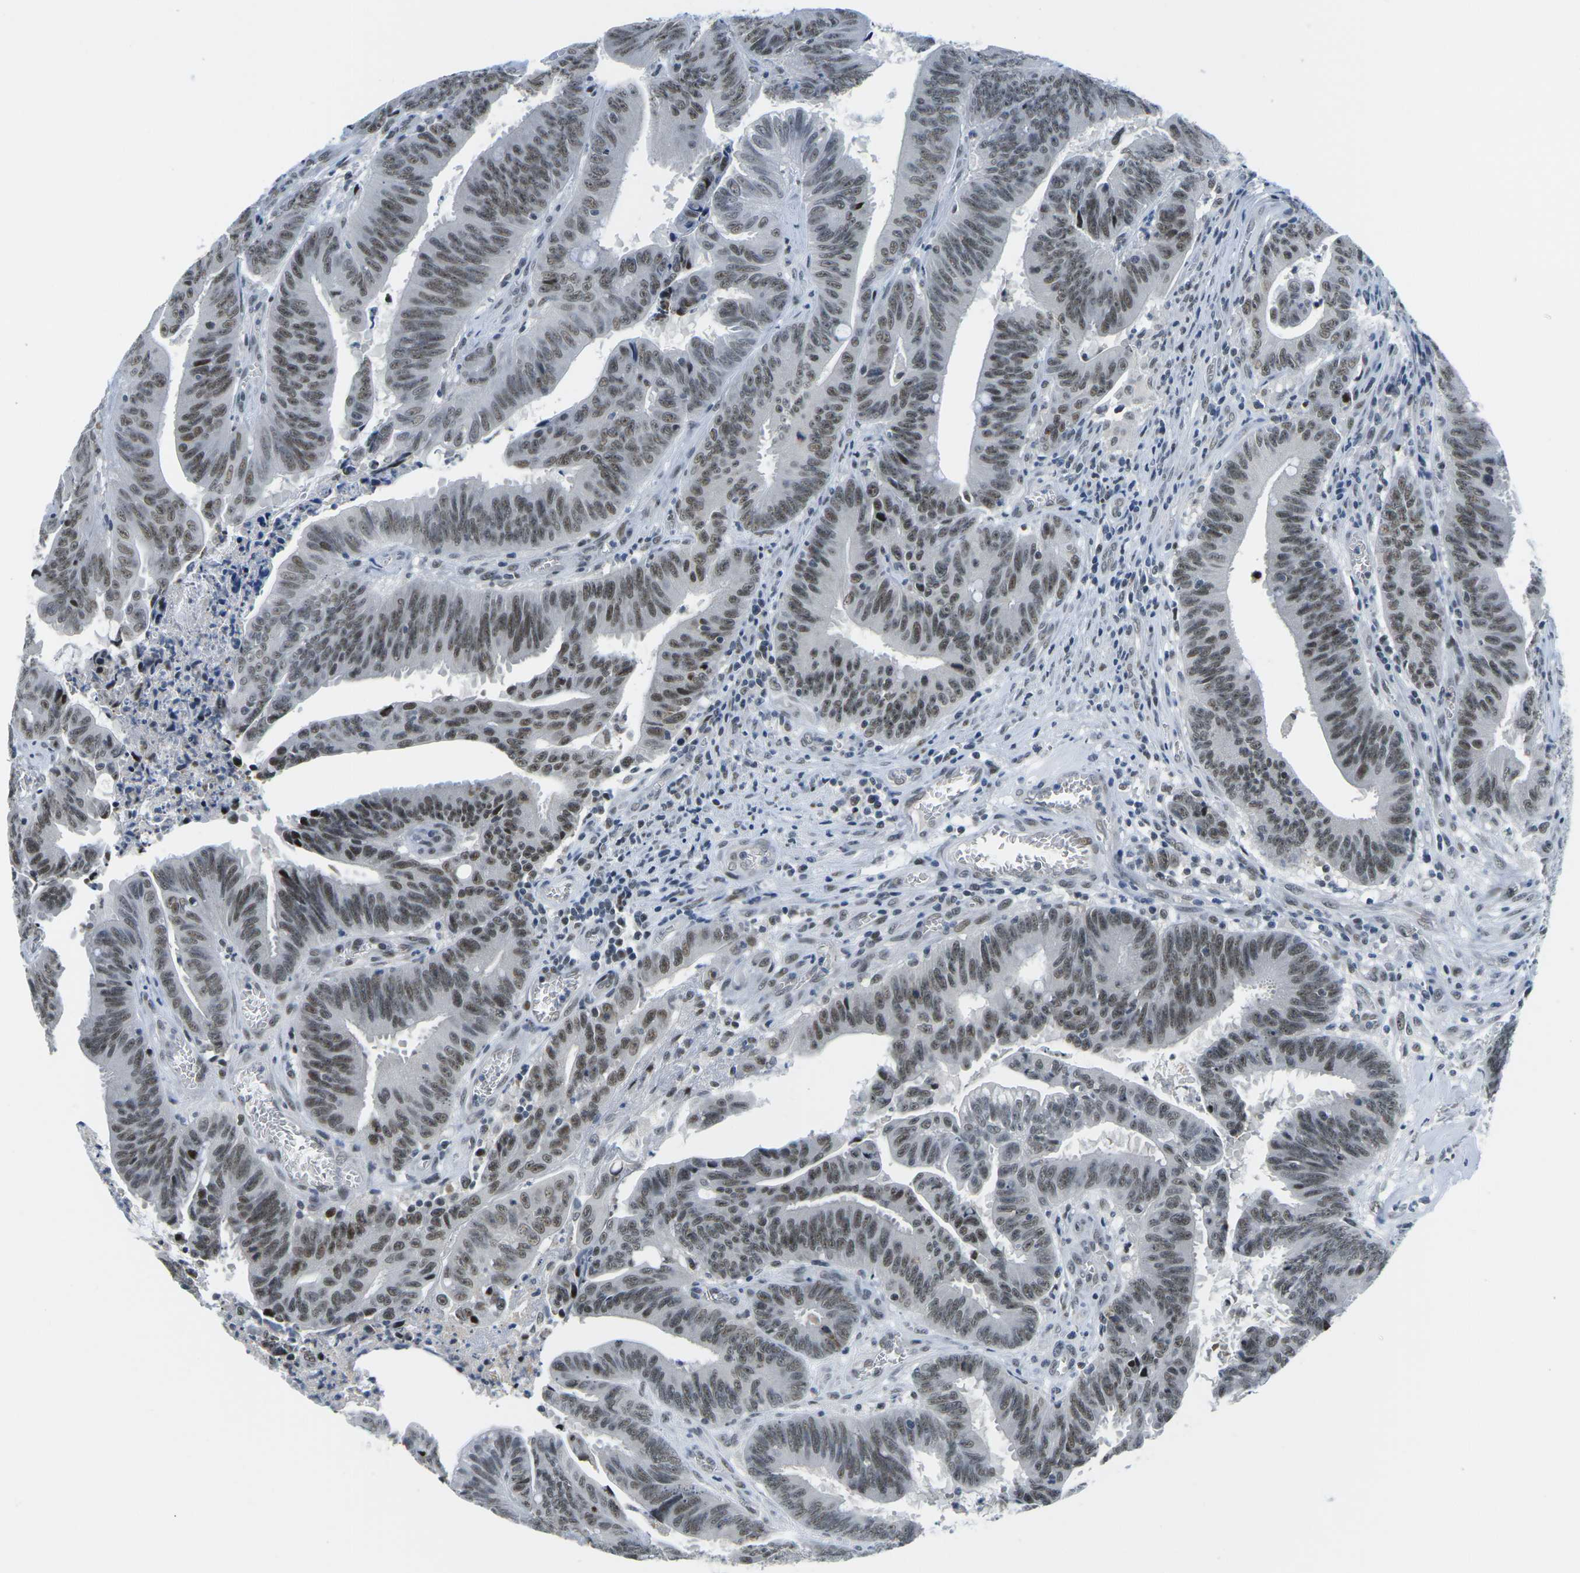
{"staining": {"intensity": "moderate", "quantity": ">75%", "location": "nuclear"}, "tissue": "colorectal cancer", "cell_type": "Tumor cells", "image_type": "cancer", "snomed": [{"axis": "morphology", "description": "Adenocarcinoma, NOS"}, {"axis": "topography", "description": "Colon"}], "caption": "A medium amount of moderate nuclear positivity is seen in about >75% of tumor cells in adenocarcinoma (colorectal) tissue. (IHC, brightfield microscopy, high magnification).", "gene": "PRPF8", "patient": {"sex": "male", "age": 45}}